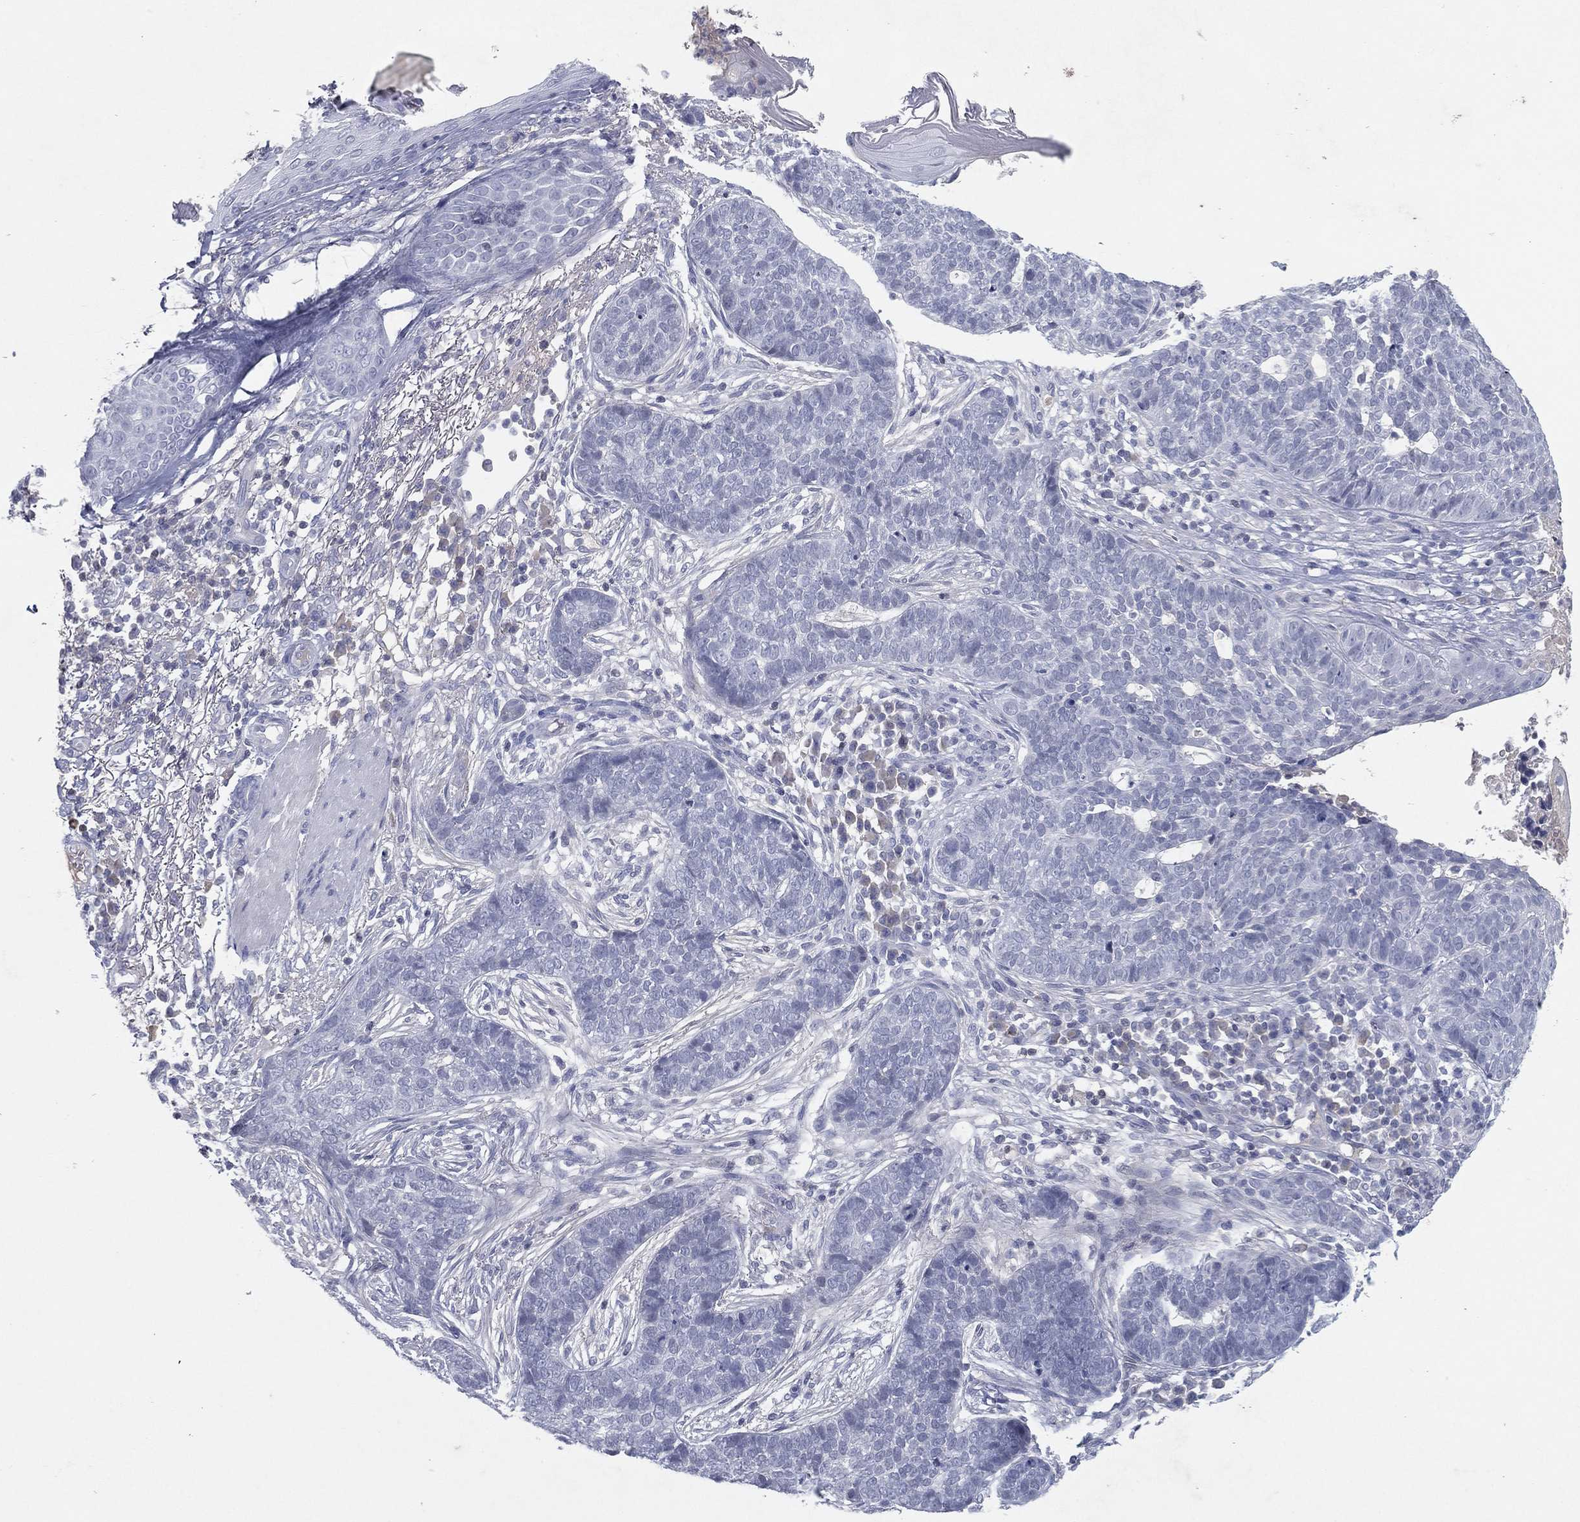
{"staining": {"intensity": "negative", "quantity": "none", "location": "none"}, "tissue": "skin cancer", "cell_type": "Tumor cells", "image_type": "cancer", "snomed": [{"axis": "morphology", "description": "Squamous cell carcinoma, NOS"}, {"axis": "topography", "description": "Skin"}], "caption": "This is an immunohistochemistry (IHC) micrograph of human skin cancer (squamous cell carcinoma). There is no positivity in tumor cells.", "gene": "CPT1B", "patient": {"sex": "male", "age": 88}}